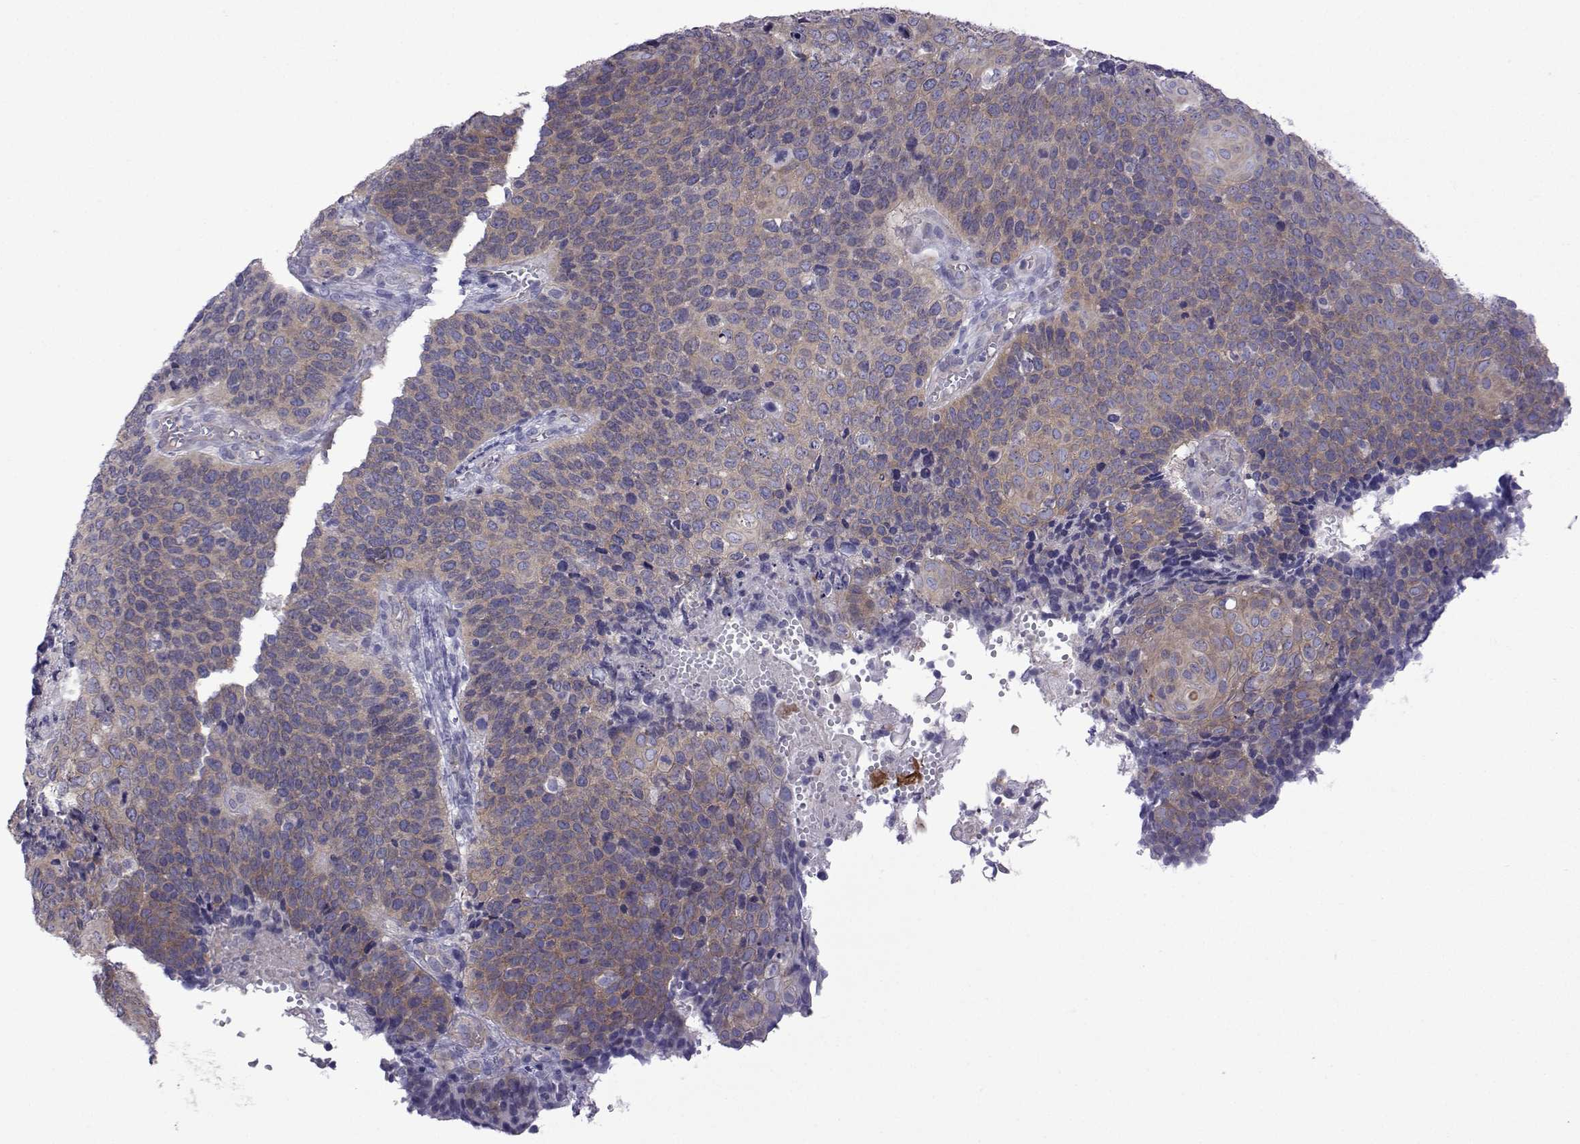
{"staining": {"intensity": "weak", "quantity": ">75%", "location": "cytoplasmic/membranous"}, "tissue": "cervical cancer", "cell_type": "Tumor cells", "image_type": "cancer", "snomed": [{"axis": "morphology", "description": "Squamous cell carcinoma, NOS"}, {"axis": "topography", "description": "Cervix"}], "caption": "High-power microscopy captured an IHC photomicrograph of squamous cell carcinoma (cervical), revealing weak cytoplasmic/membranous staining in approximately >75% of tumor cells.", "gene": "COL22A1", "patient": {"sex": "female", "age": 39}}